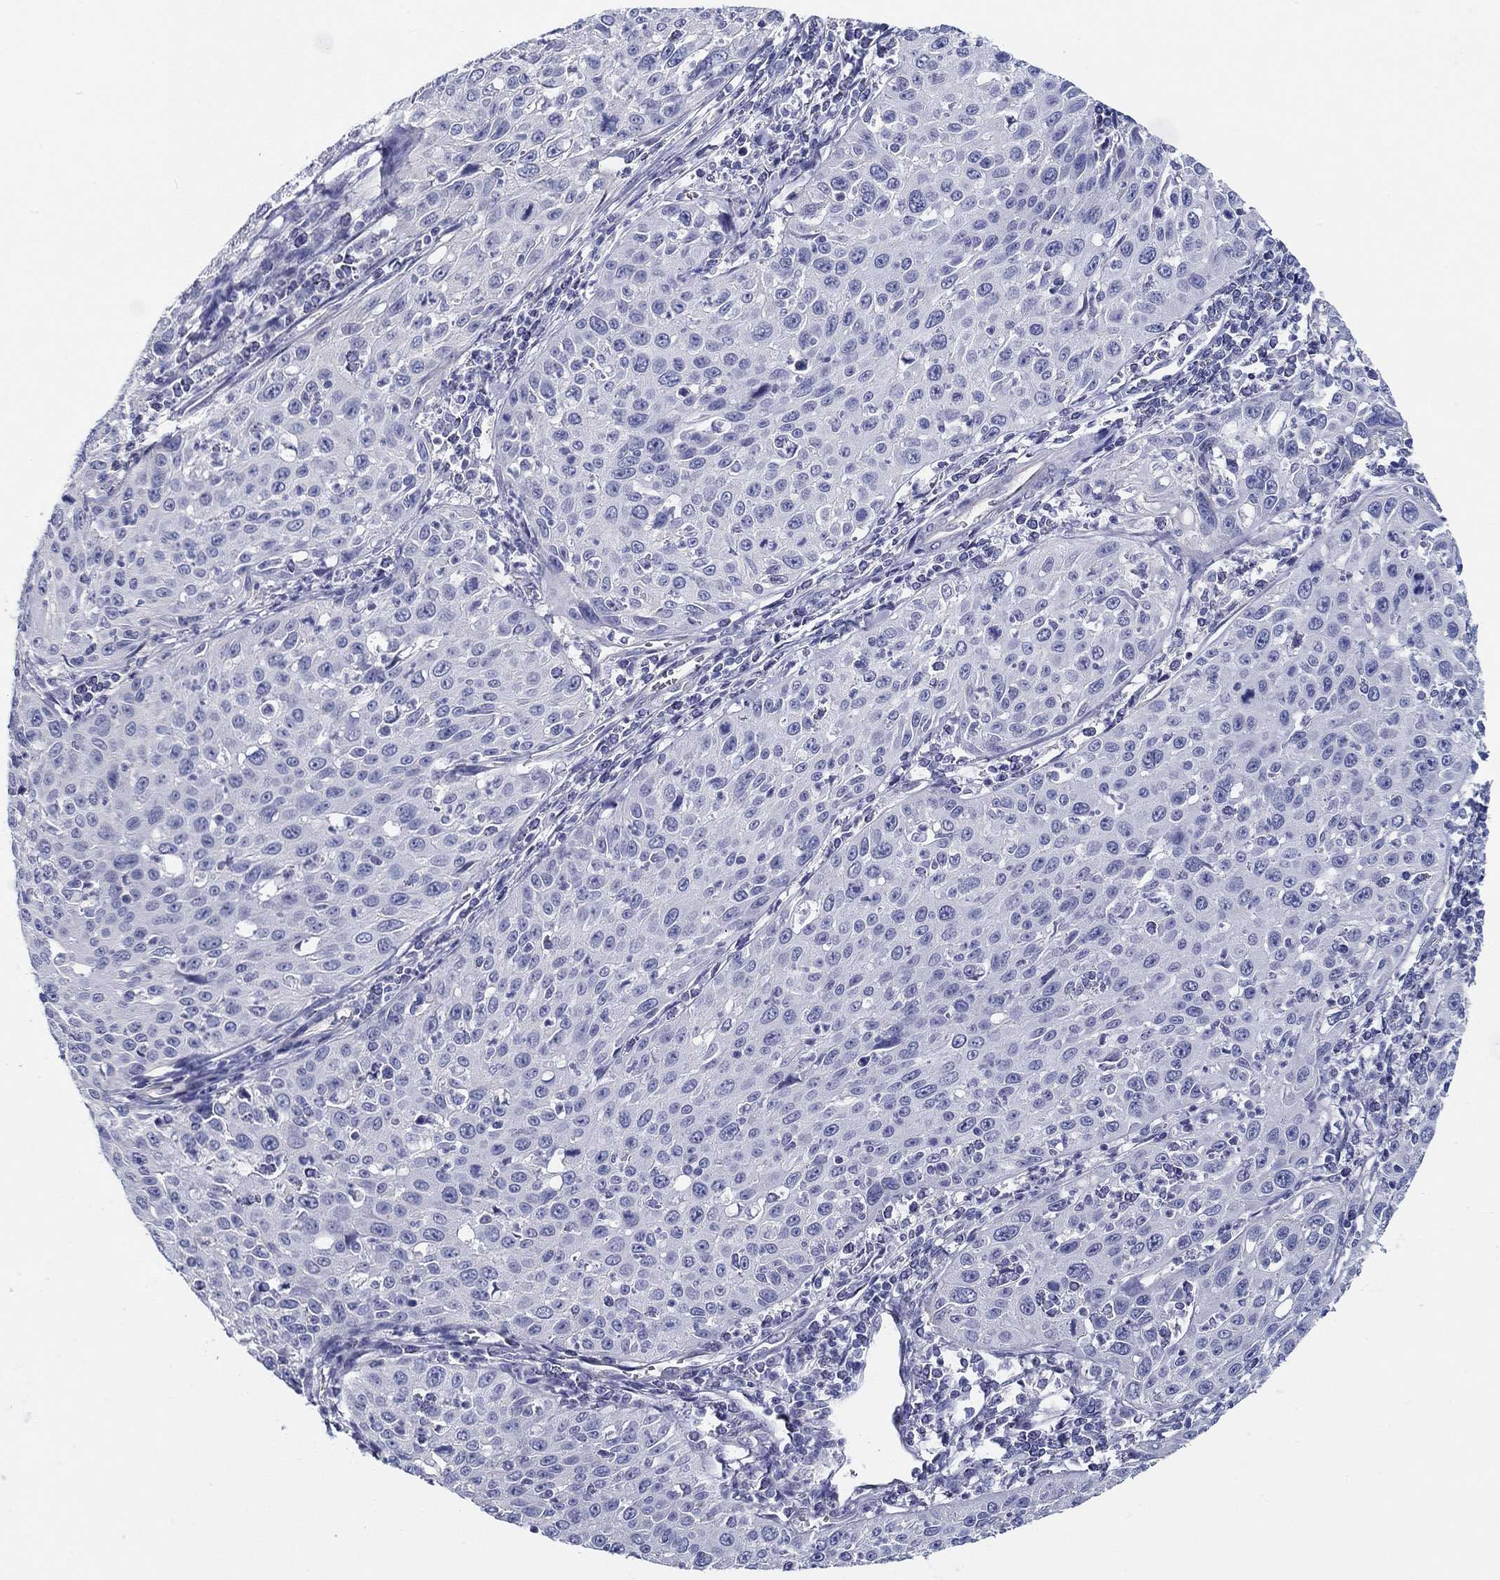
{"staining": {"intensity": "negative", "quantity": "none", "location": "none"}, "tissue": "cervical cancer", "cell_type": "Tumor cells", "image_type": "cancer", "snomed": [{"axis": "morphology", "description": "Squamous cell carcinoma, NOS"}, {"axis": "topography", "description": "Cervix"}], "caption": "This is an immunohistochemistry photomicrograph of human squamous cell carcinoma (cervical). There is no staining in tumor cells.", "gene": "CRYGD", "patient": {"sex": "female", "age": 26}}